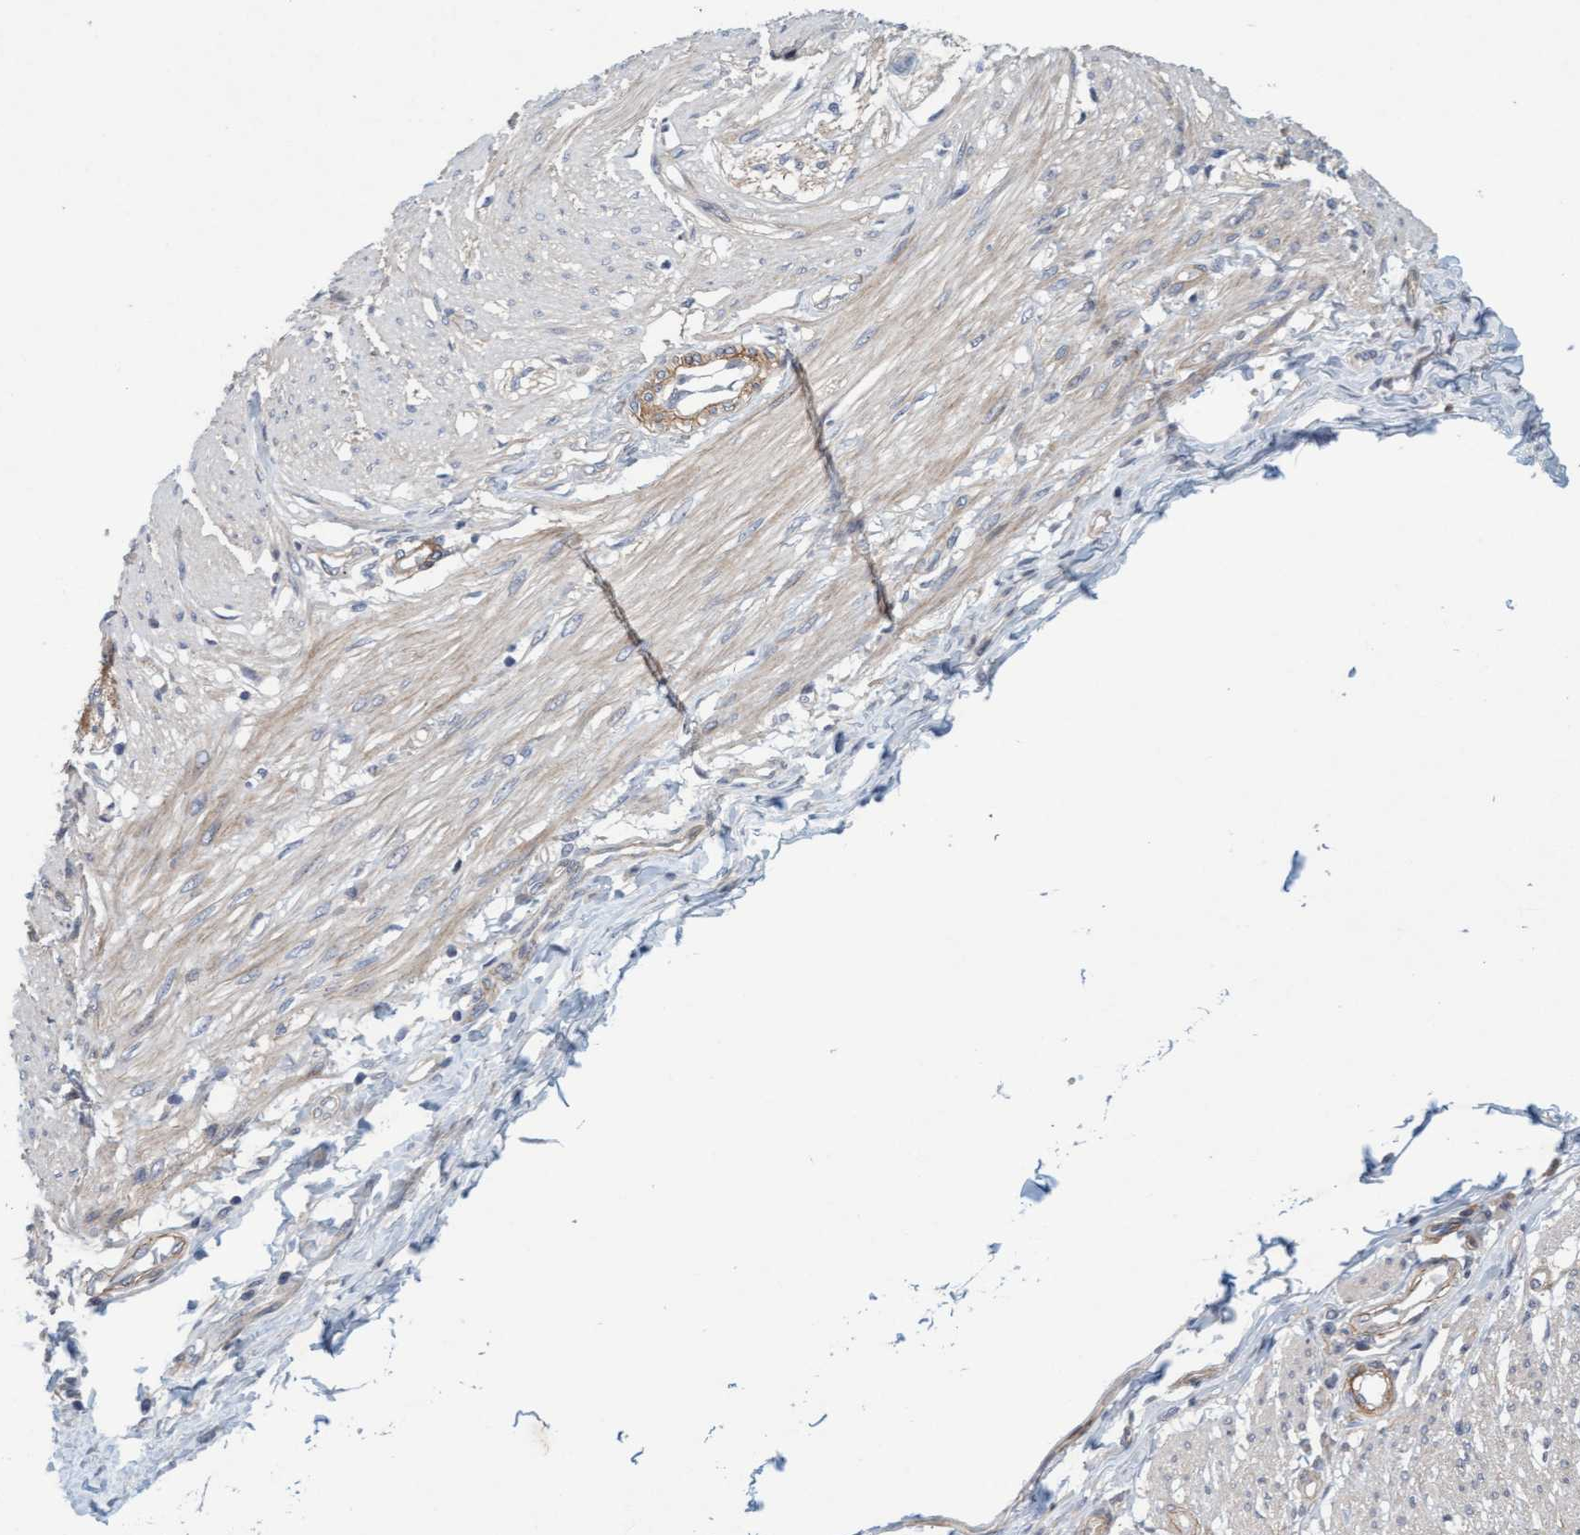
{"staining": {"intensity": "weak", "quantity": "<25%", "location": "cytoplasmic/membranous"}, "tissue": "smooth muscle", "cell_type": "Smooth muscle cells", "image_type": "normal", "snomed": [{"axis": "morphology", "description": "Normal tissue, NOS"}, {"axis": "morphology", "description": "Adenocarcinoma, NOS"}, {"axis": "topography", "description": "Colon"}, {"axis": "topography", "description": "Peripheral nerve tissue"}], "caption": "DAB immunohistochemical staining of normal human smooth muscle reveals no significant expression in smooth muscle cells.", "gene": "TSTD2", "patient": {"sex": "male", "age": 14}}